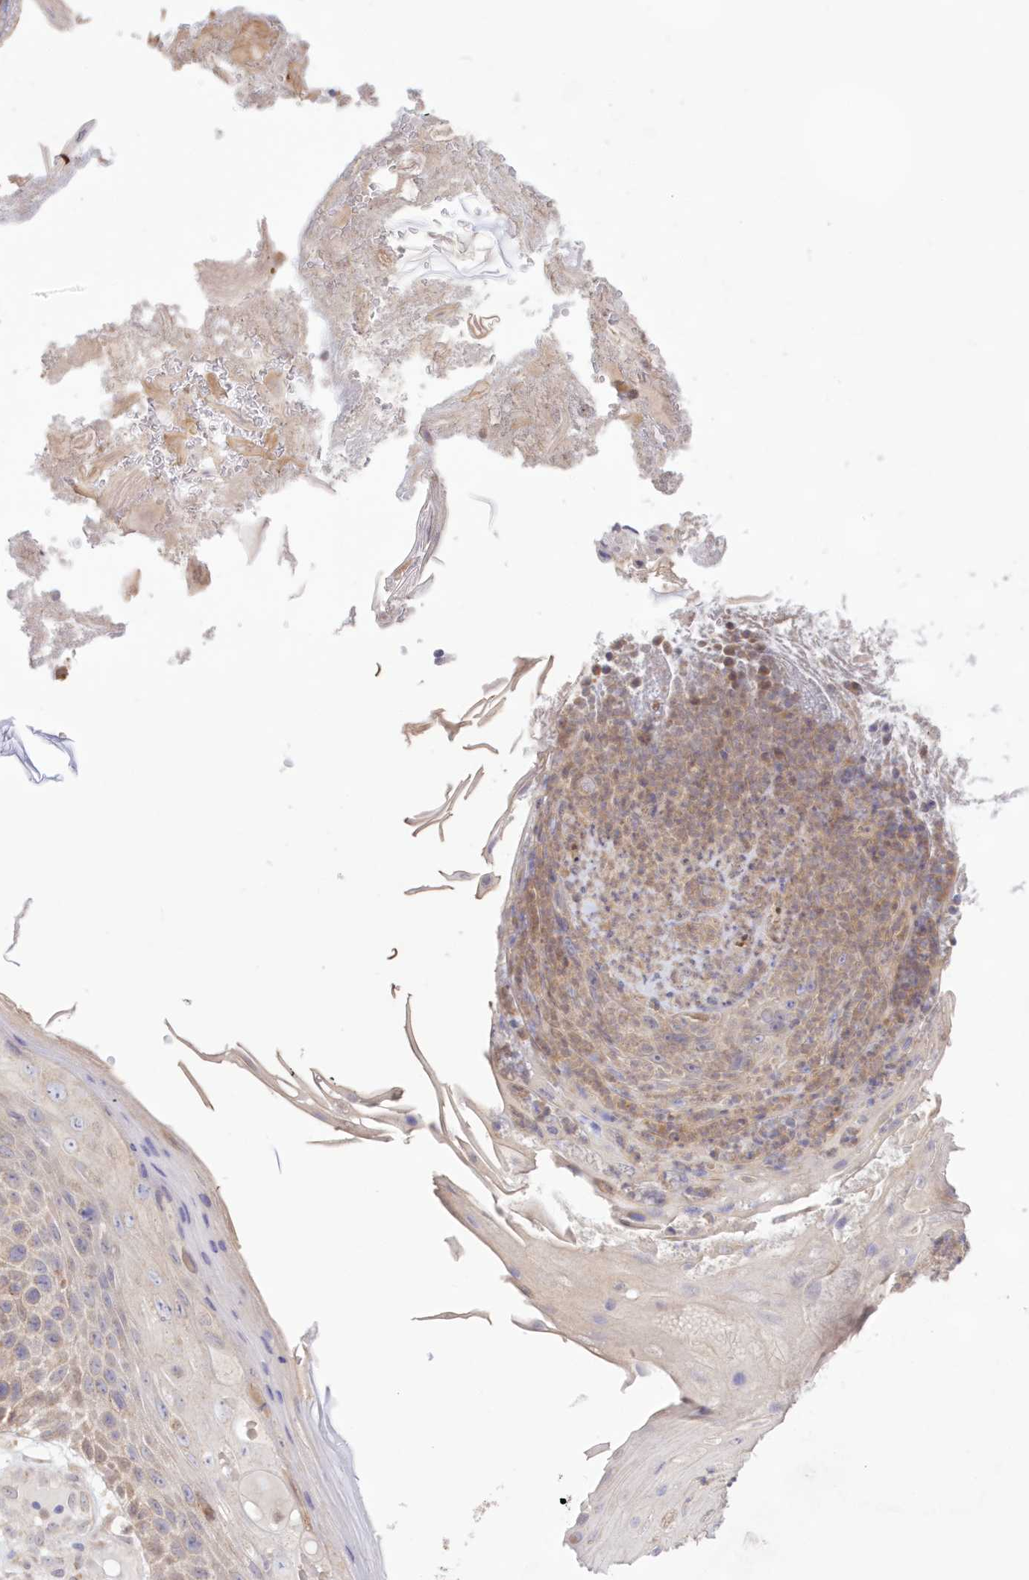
{"staining": {"intensity": "weak", "quantity": "25%-75%", "location": "cytoplasmic/membranous"}, "tissue": "skin cancer", "cell_type": "Tumor cells", "image_type": "cancer", "snomed": [{"axis": "morphology", "description": "Squamous cell carcinoma, NOS"}, {"axis": "topography", "description": "Skin"}], "caption": "A histopathology image of squamous cell carcinoma (skin) stained for a protein shows weak cytoplasmic/membranous brown staining in tumor cells. (Stains: DAB (3,3'-diaminobenzidine) in brown, nuclei in blue, Microscopy: brightfield microscopy at high magnification).", "gene": "RNPEP", "patient": {"sex": "female", "age": 88}}